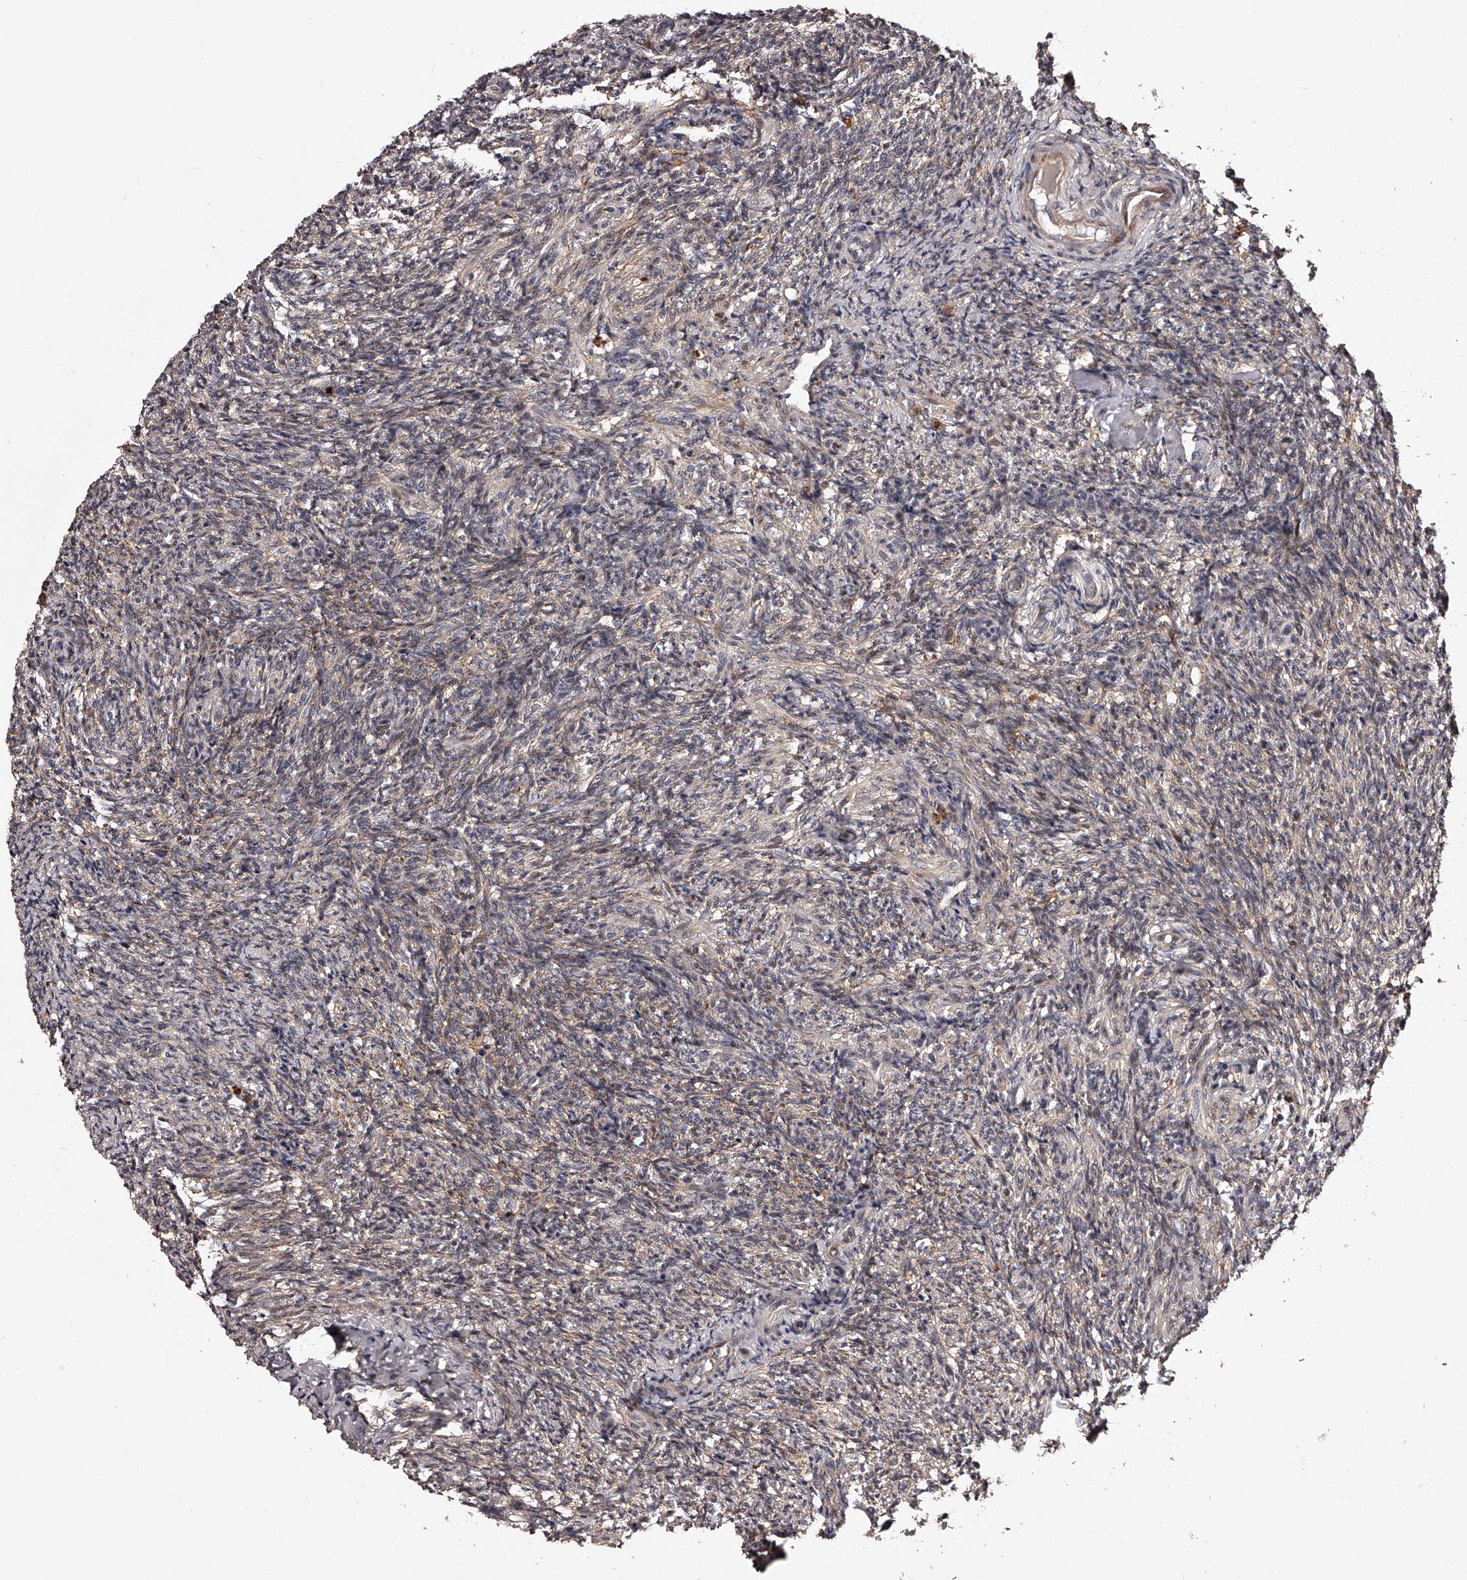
{"staining": {"intensity": "moderate", "quantity": ">75%", "location": "cytoplasmic/membranous"}, "tissue": "ovary", "cell_type": "Follicle cells", "image_type": "normal", "snomed": [{"axis": "morphology", "description": "Normal tissue, NOS"}, {"axis": "topography", "description": "Ovary"}], "caption": "Ovary stained with immunohistochemistry displays moderate cytoplasmic/membranous positivity in approximately >75% of follicle cells. The staining was performed using DAB, with brown indicating positive protein expression. Nuclei are stained blue with hematoxylin.", "gene": "RSC1A1", "patient": {"sex": "female", "age": 41}}